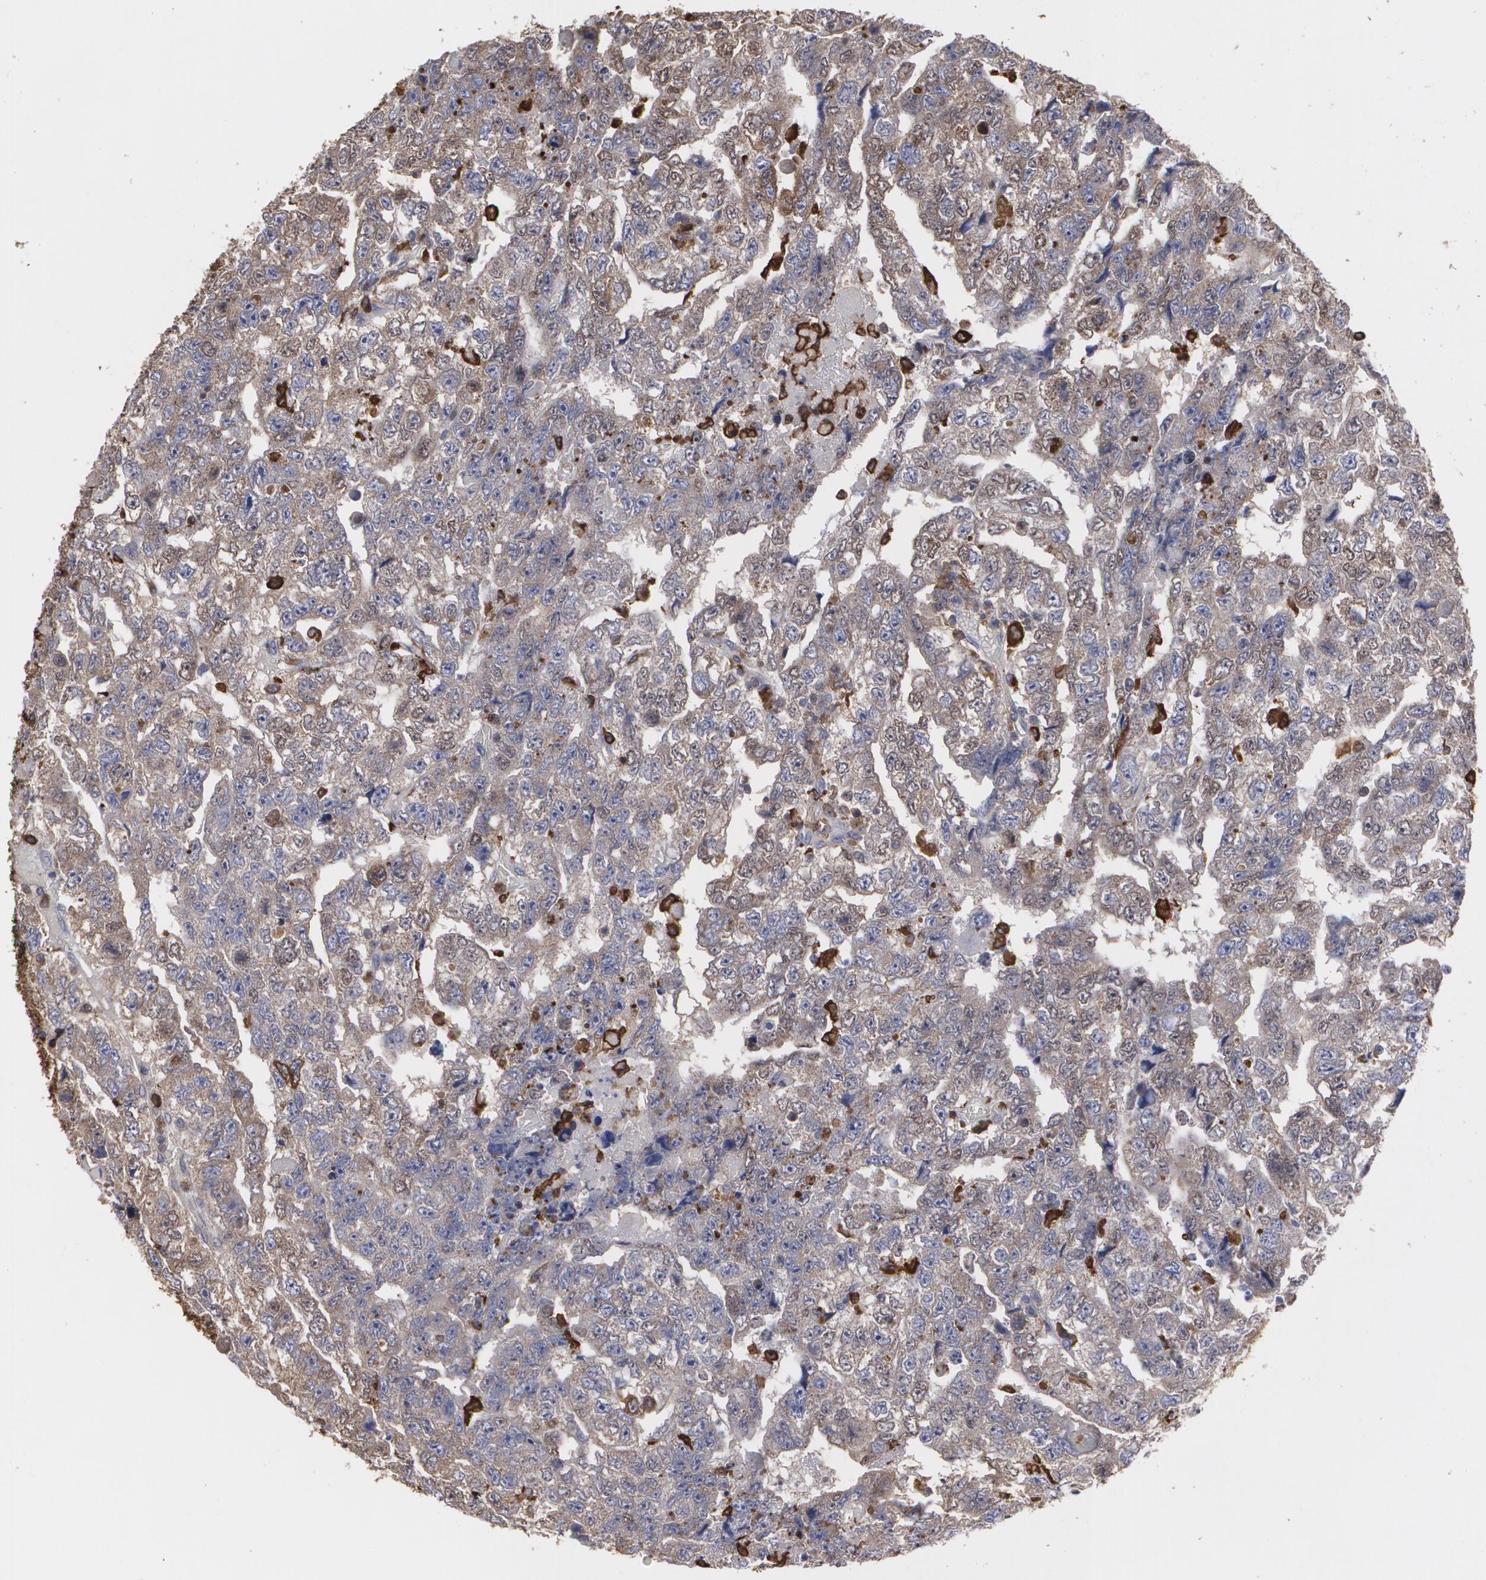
{"staining": {"intensity": "weak", "quantity": "25%-75%", "location": "cytoplasmic/membranous"}, "tissue": "testis cancer", "cell_type": "Tumor cells", "image_type": "cancer", "snomed": [{"axis": "morphology", "description": "Carcinoma, Embryonal, NOS"}, {"axis": "topography", "description": "Testis"}], "caption": "This is an image of immunohistochemistry (IHC) staining of testis cancer, which shows weak staining in the cytoplasmic/membranous of tumor cells.", "gene": "ODC1", "patient": {"sex": "male", "age": 36}}